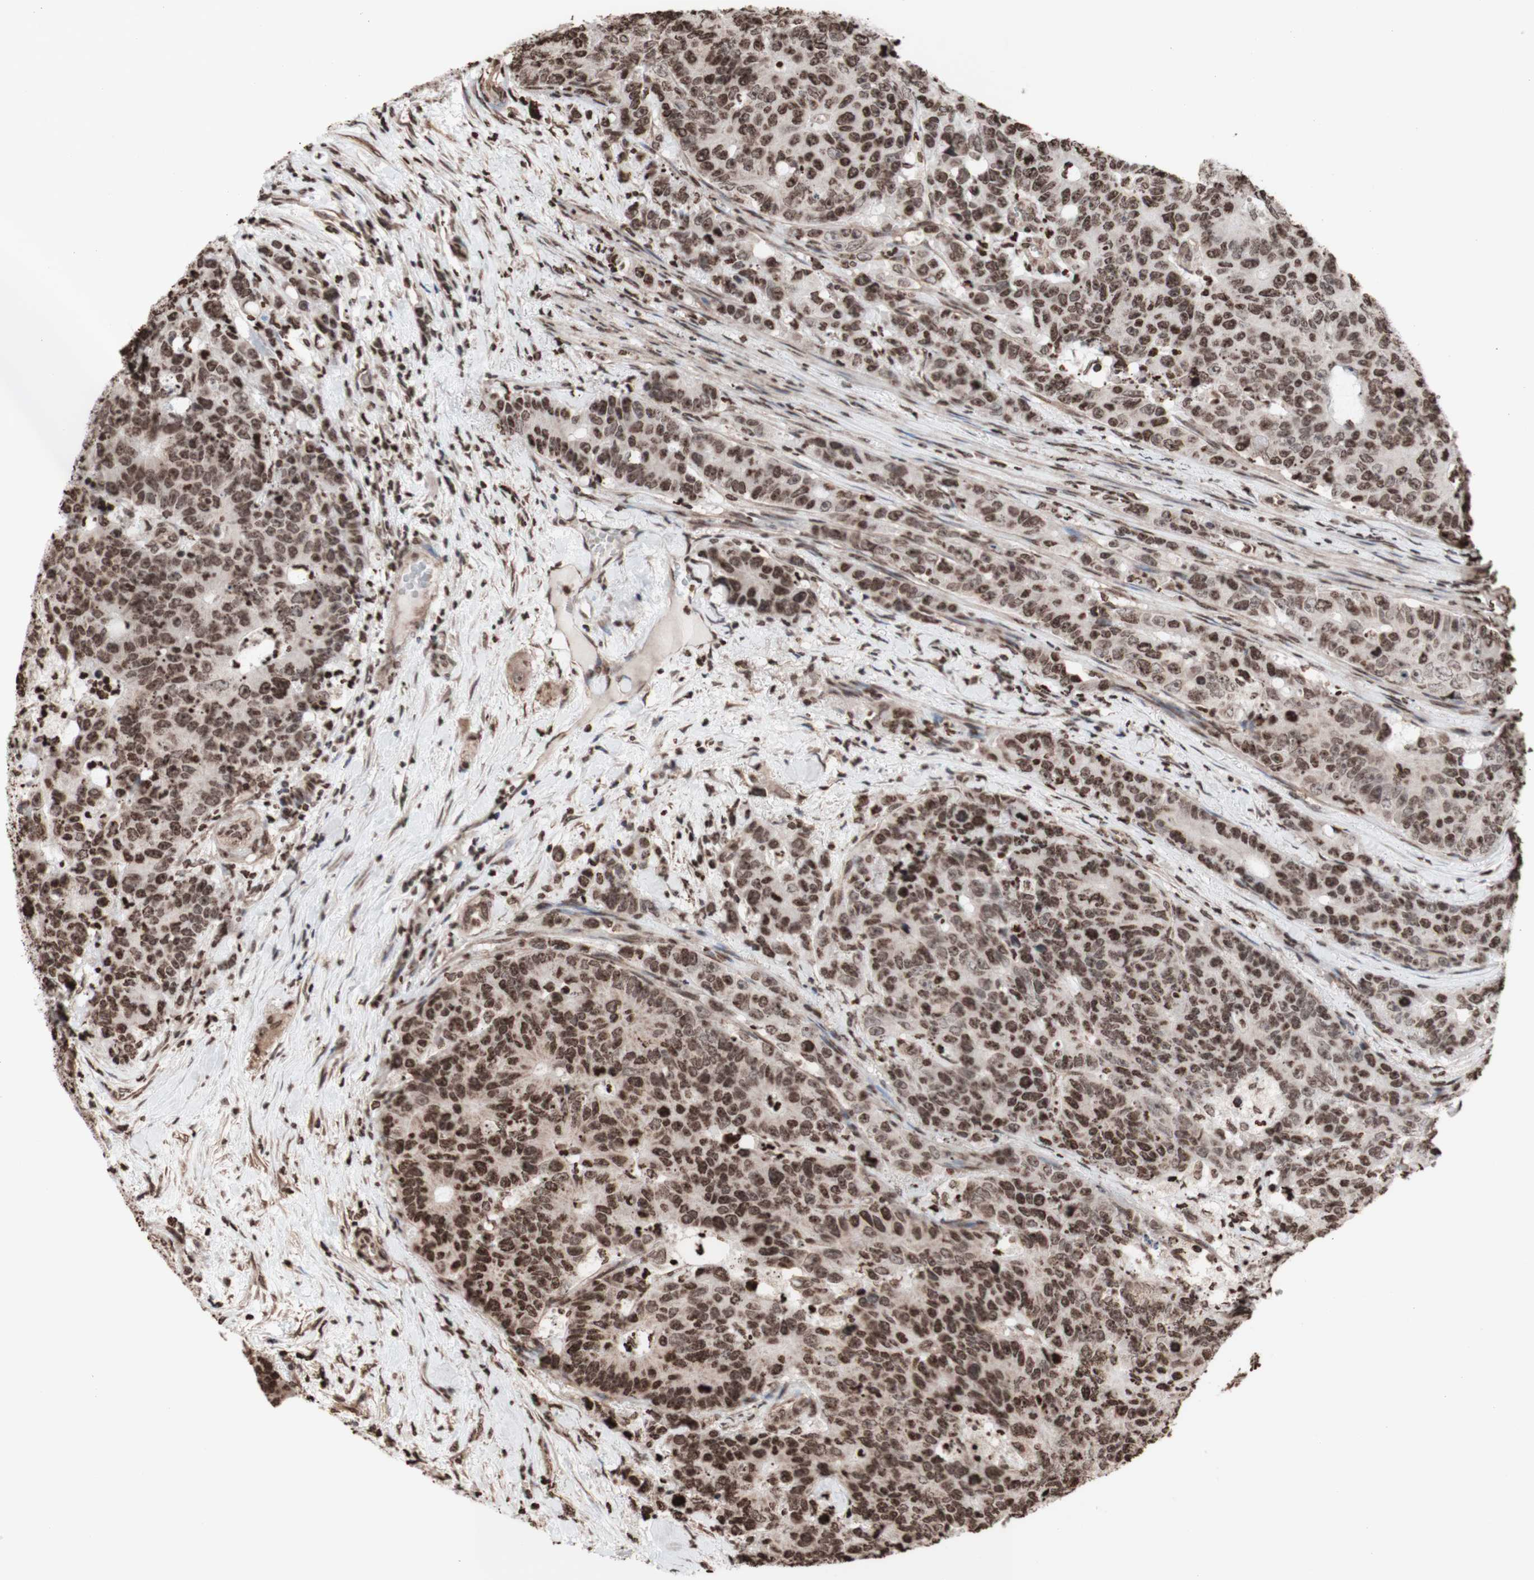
{"staining": {"intensity": "moderate", "quantity": ">75%", "location": "nuclear"}, "tissue": "colorectal cancer", "cell_type": "Tumor cells", "image_type": "cancer", "snomed": [{"axis": "morphology", "description": "Adenocarcinoma, NOS"}, {"axis": "topography", "description": "Colon"}], "caption": "A micrograph of human colorectal cancer stained for a protein exhibits moderate nuclear brown staining in tumor cells.", "gene": "SNAI2", "patient": {"sex": "female", "age": 86}}